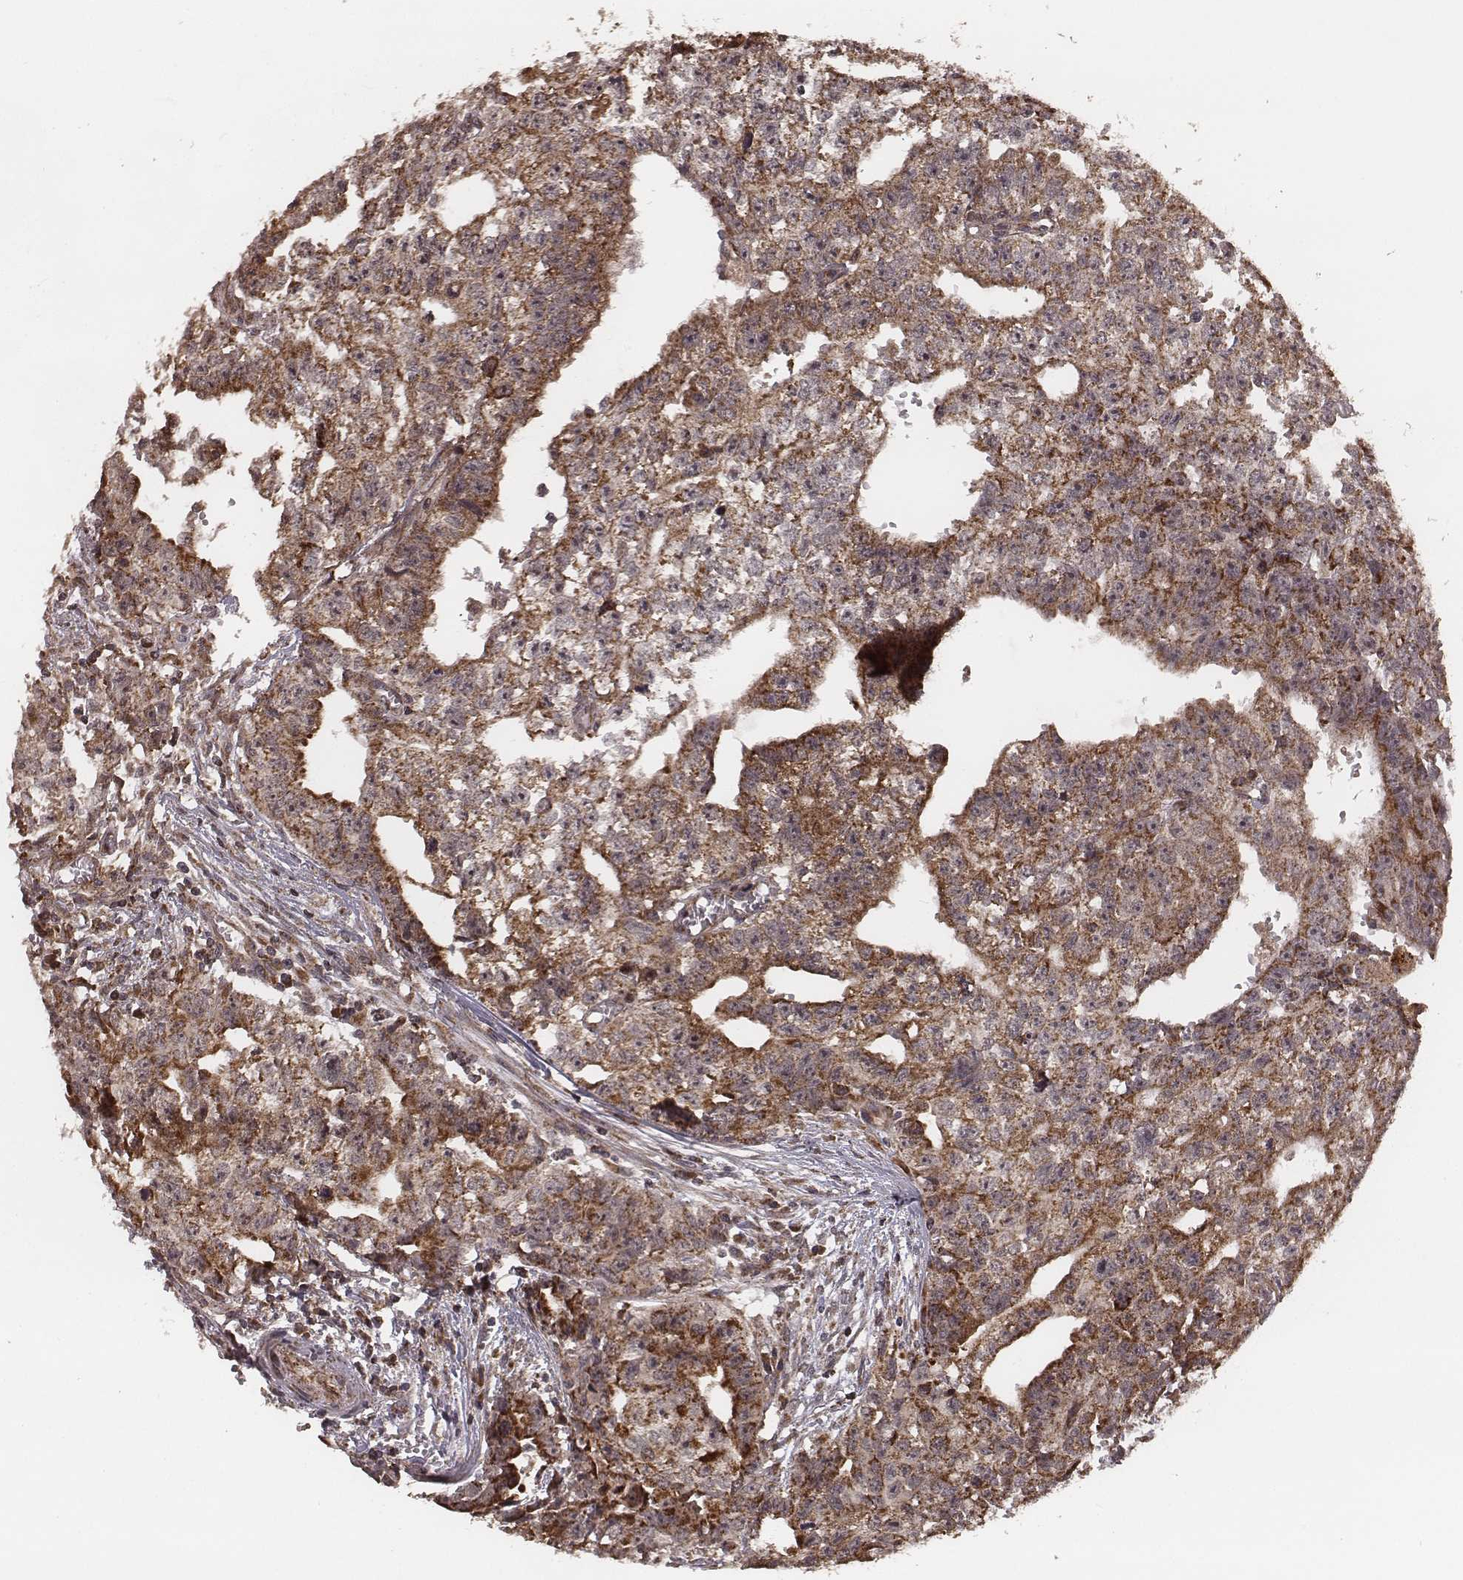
{"staining": {"intensity": "moderate", "quantity": ">75%", "location": "cytoplasmic/membranous"}, "tissue": "testis cancer", "cell_type": "Tumor cells", "image_type": "cancer", "snomed": [{"axis": "morphology", "description": "Carcinoma, Embryonal, NOS"}, {"axis": "morphology", "description": "Teratoma, malignant, NOS"}, {"axis": "topography", "description": "Testis"}], "caption": "The micrograph demonstrates staining of testis embryonal carcinoma, revealing moderate cytoplasmic/membranous protein expression (brown color) within tumor cells.", "gene": "ZDHHC21", "patient": {"sex": "male", "age": 24}}